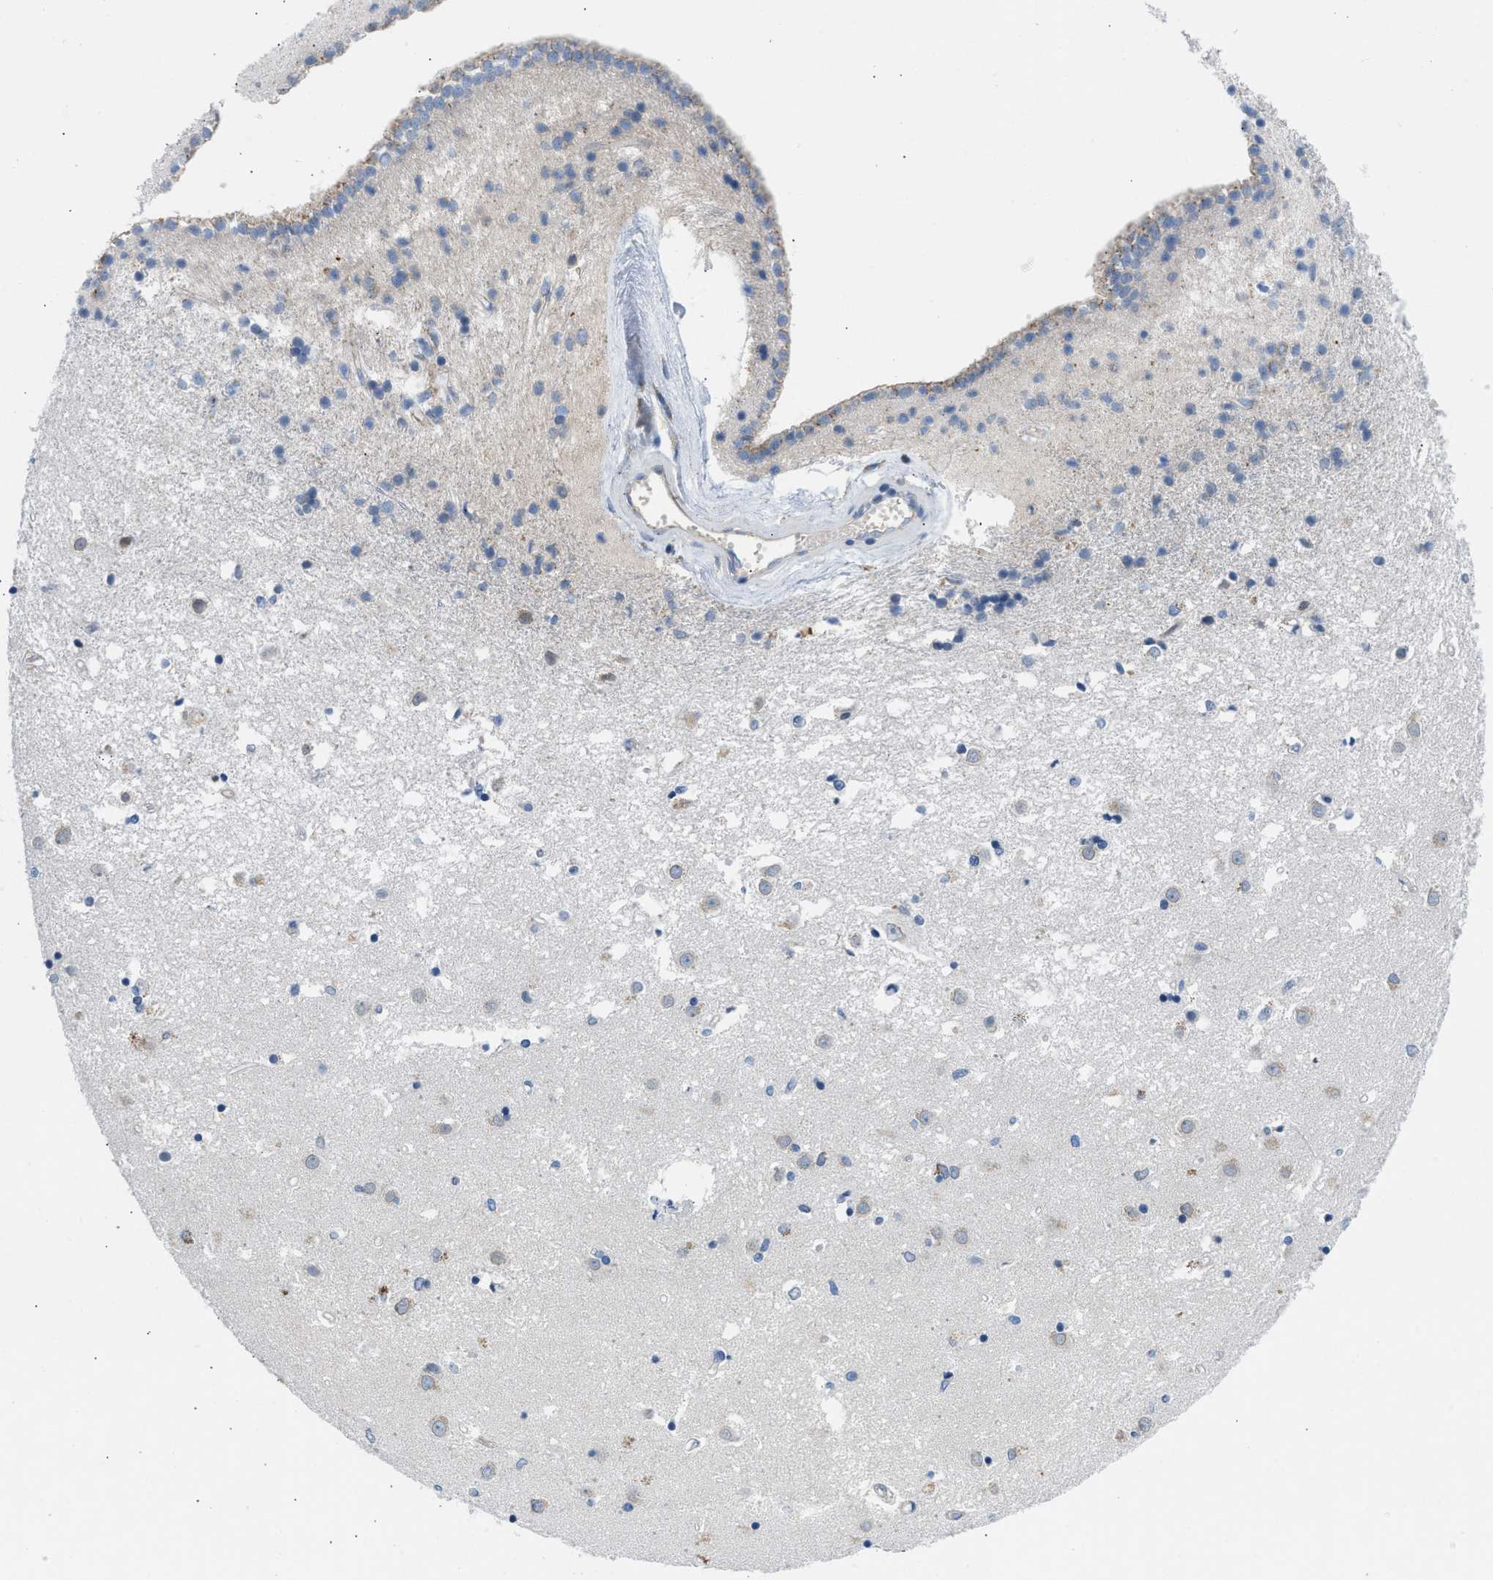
{"staining": {"intensity": "negative", "quantity": "none", "location": "none"}, "tissue": "caudate", "cell_type": "Glial cells", "image_type": "normal", "snomed": [{"axis": "morphology", "description": "Normal tissue, NOS"}, {"axis": "topography", "description": "Lateral ventricle wall"}], "caption": "High power microscopy histopathology image of an IHC histopathology image of unremarkable caudate, revealing no significant expression in glial cells.", "gene": "BNC2", "patient": {"sex": "male", "age": 45}}